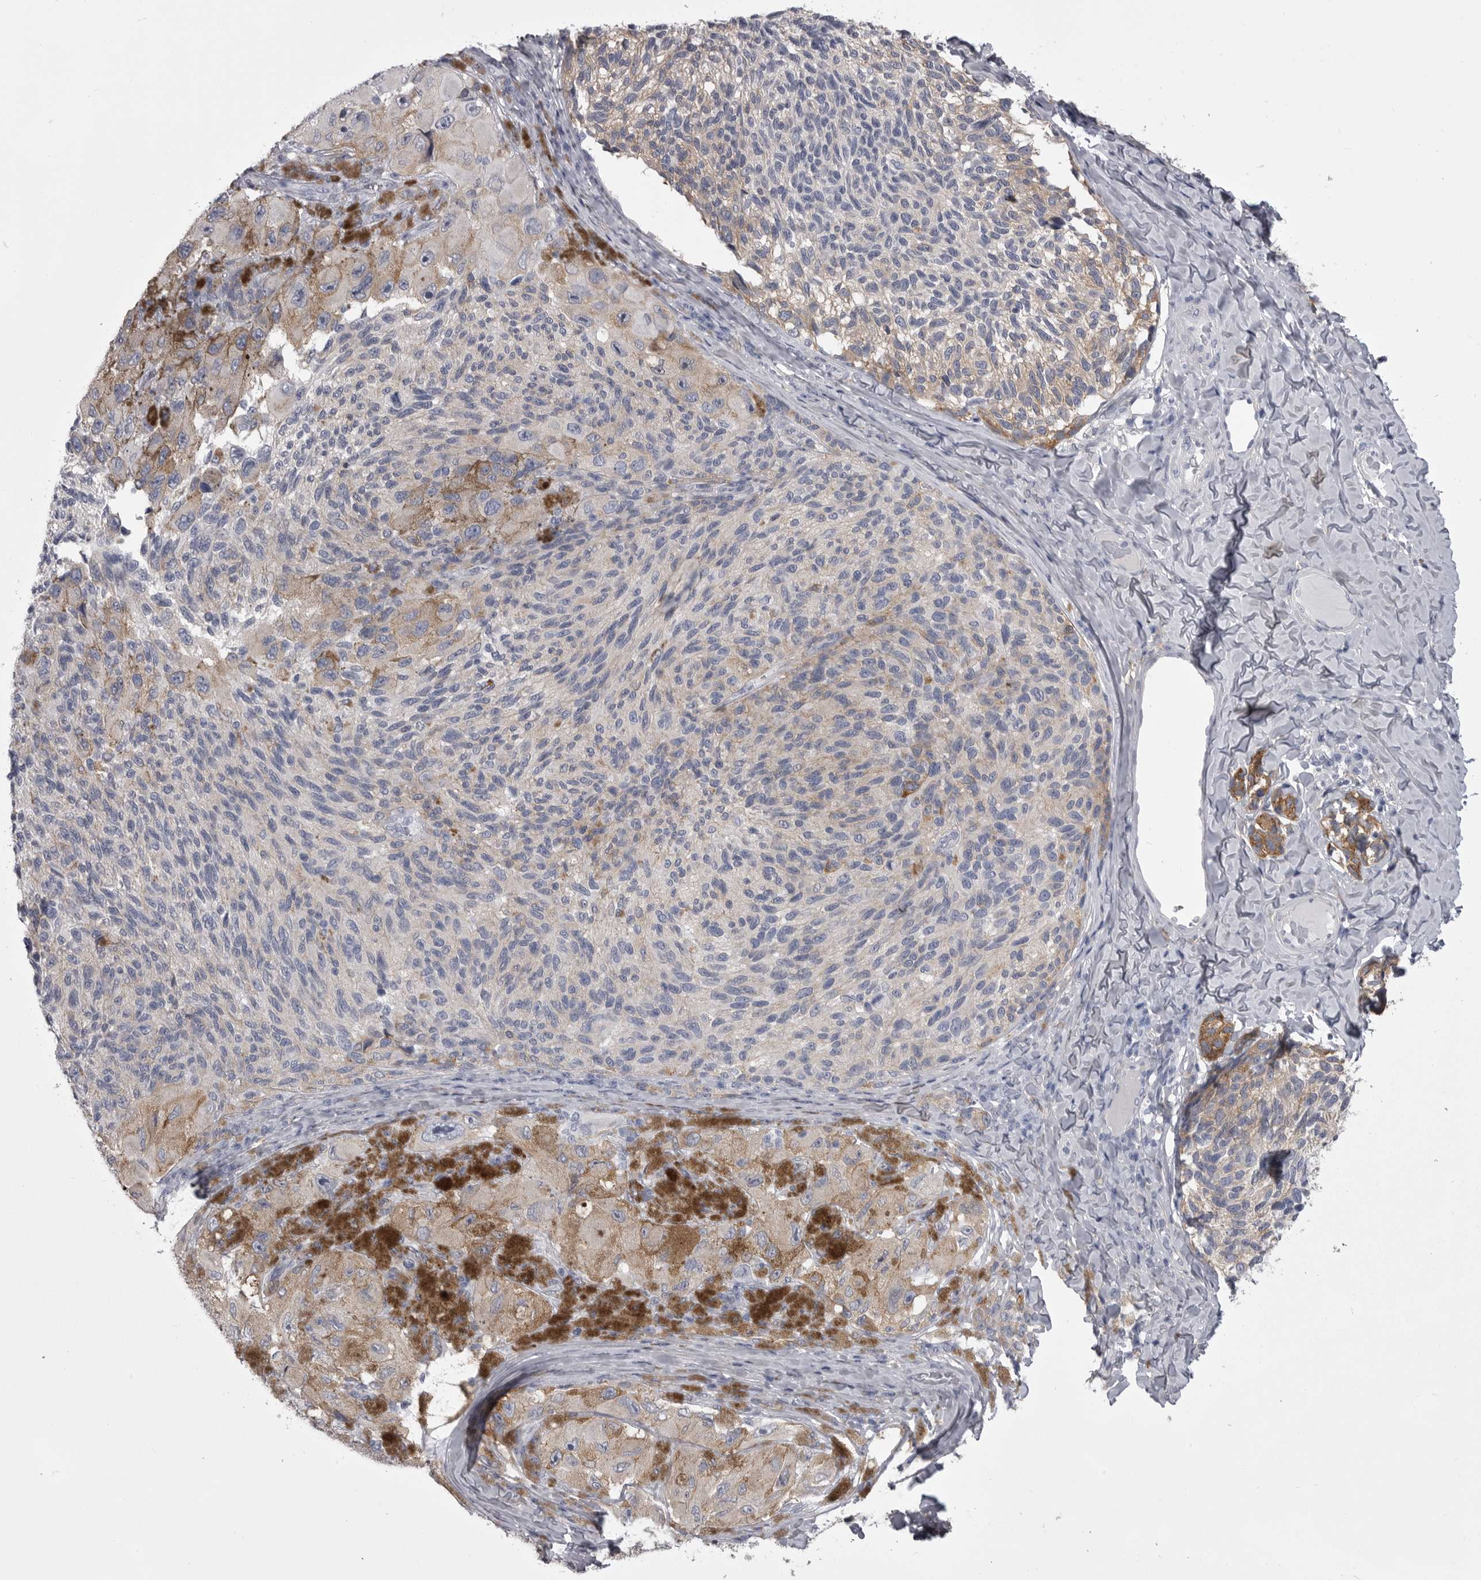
{"staining": {"intensity": "moderate", "quantity": "25%-75%", "location": "cytoplasmic/membranous"}, "tissue": "melanoma", "cell_type": "Tumor cells", "image_type": "cancer", "snomed": [{"axis": "morphology", "description": "Malignant melanoma, NOS"}, {"axis": "topography", "description": "Skin"}], "caption": "Malignant melanoma tissue shows moderate cytoplasmic/membranous staining in approximately 25%-75% of tumor cells, visualized by immunohistochemistry.", "gene": "ANK2", "patient": {"sex": "female", "age": 73}}